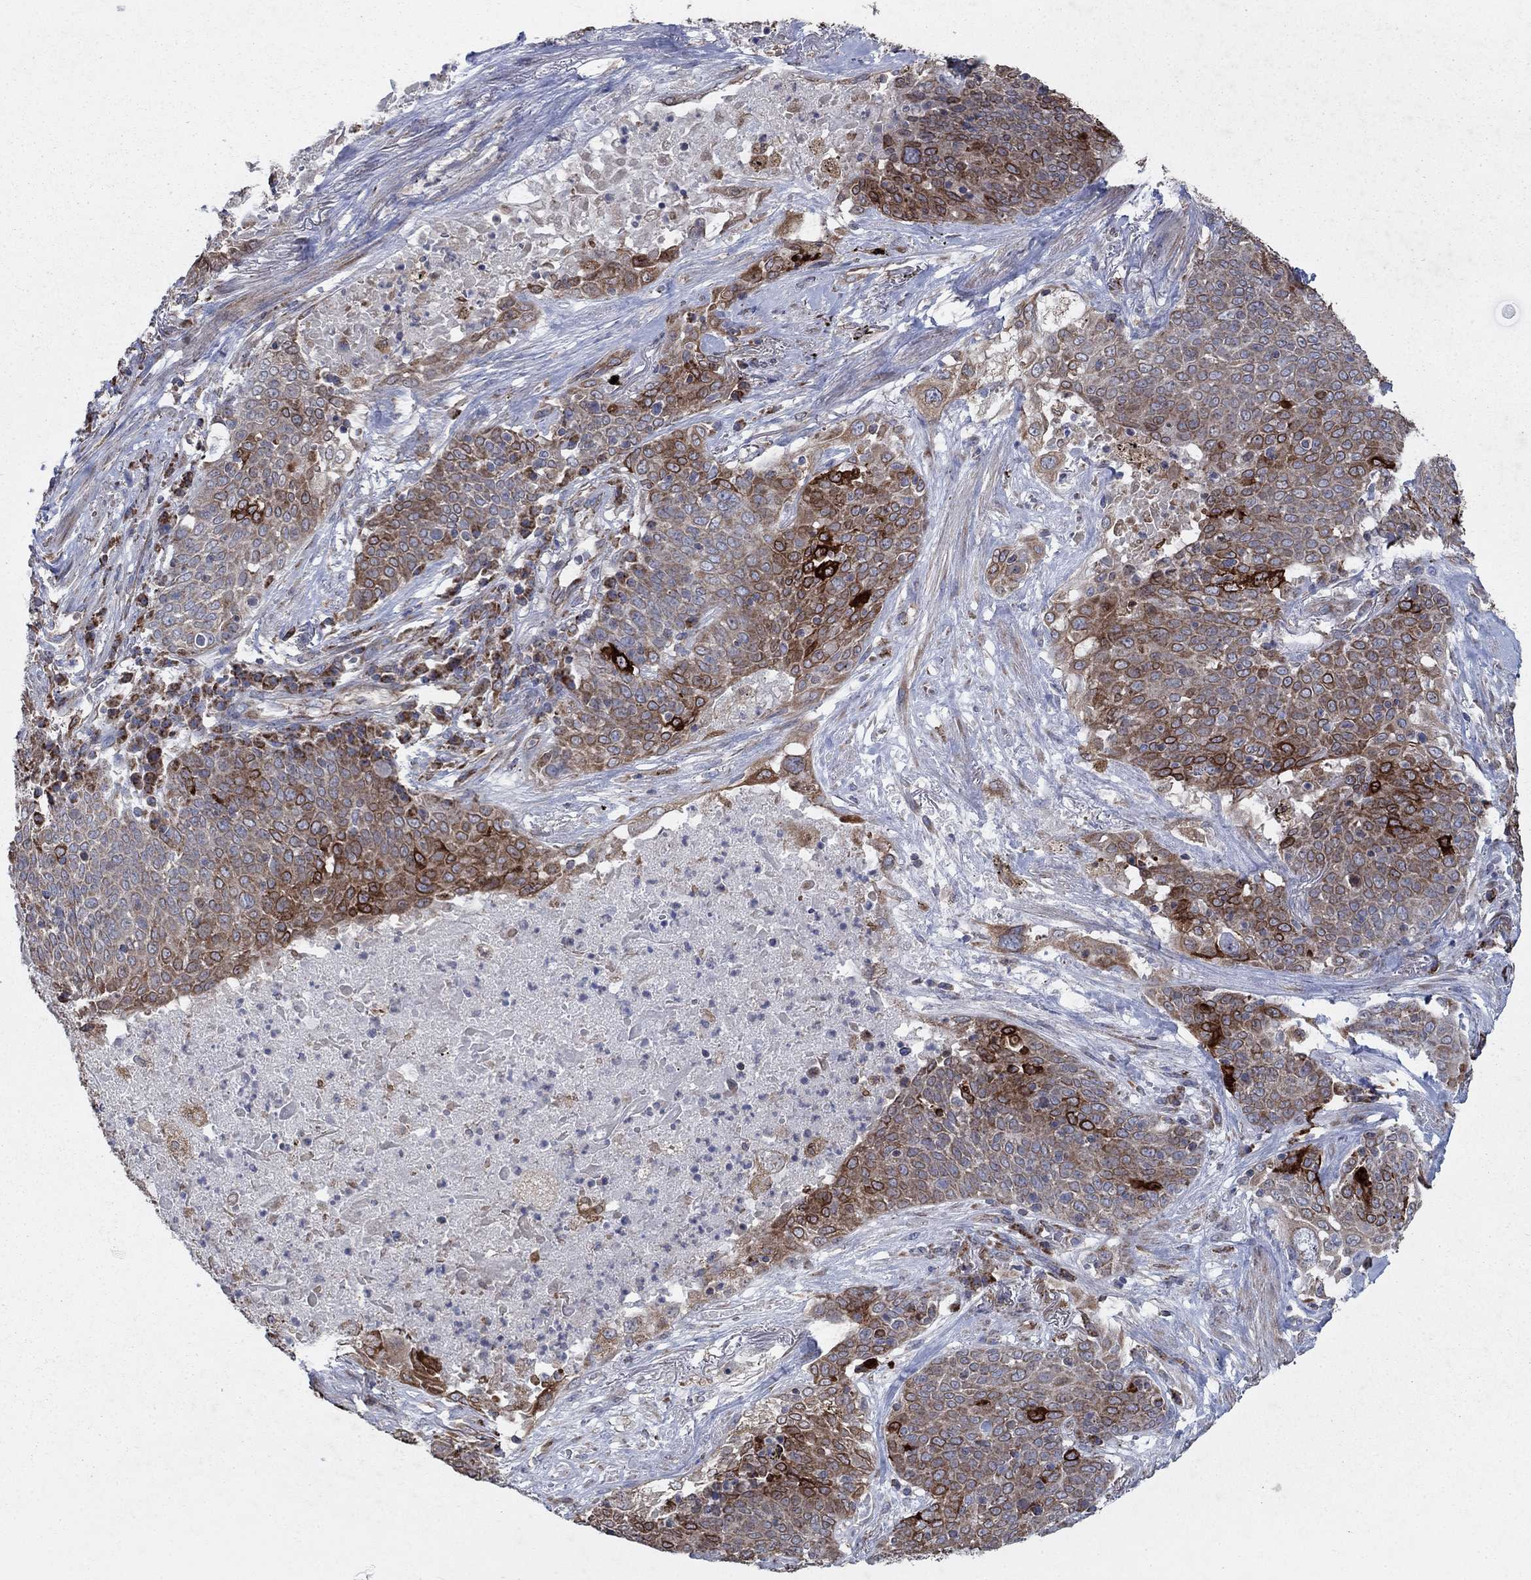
{"staining": {"intensity": "moderate", "quantity": "25%-75%", "location": "cytoplasmic/membranous"}, "tissue": "lung cancer", "cell_type": "Tumor cells", "image_type": "cancer", "snomed": [{"axis": "morphology", "description": "Squamous cell carcinoma, NOS"}, {"axis": "topography", "description": "Lung"}], "caption": "Squamous cell carcinoma (lung) stained for a protein displays moderate cytoplasmic/membranous positivity in tumor cells. The protein of interest is shown in brown color, while the nuclei are stained blue.", "gene": "NCEH1", "patient": {"sex": "male", "age": 82}}